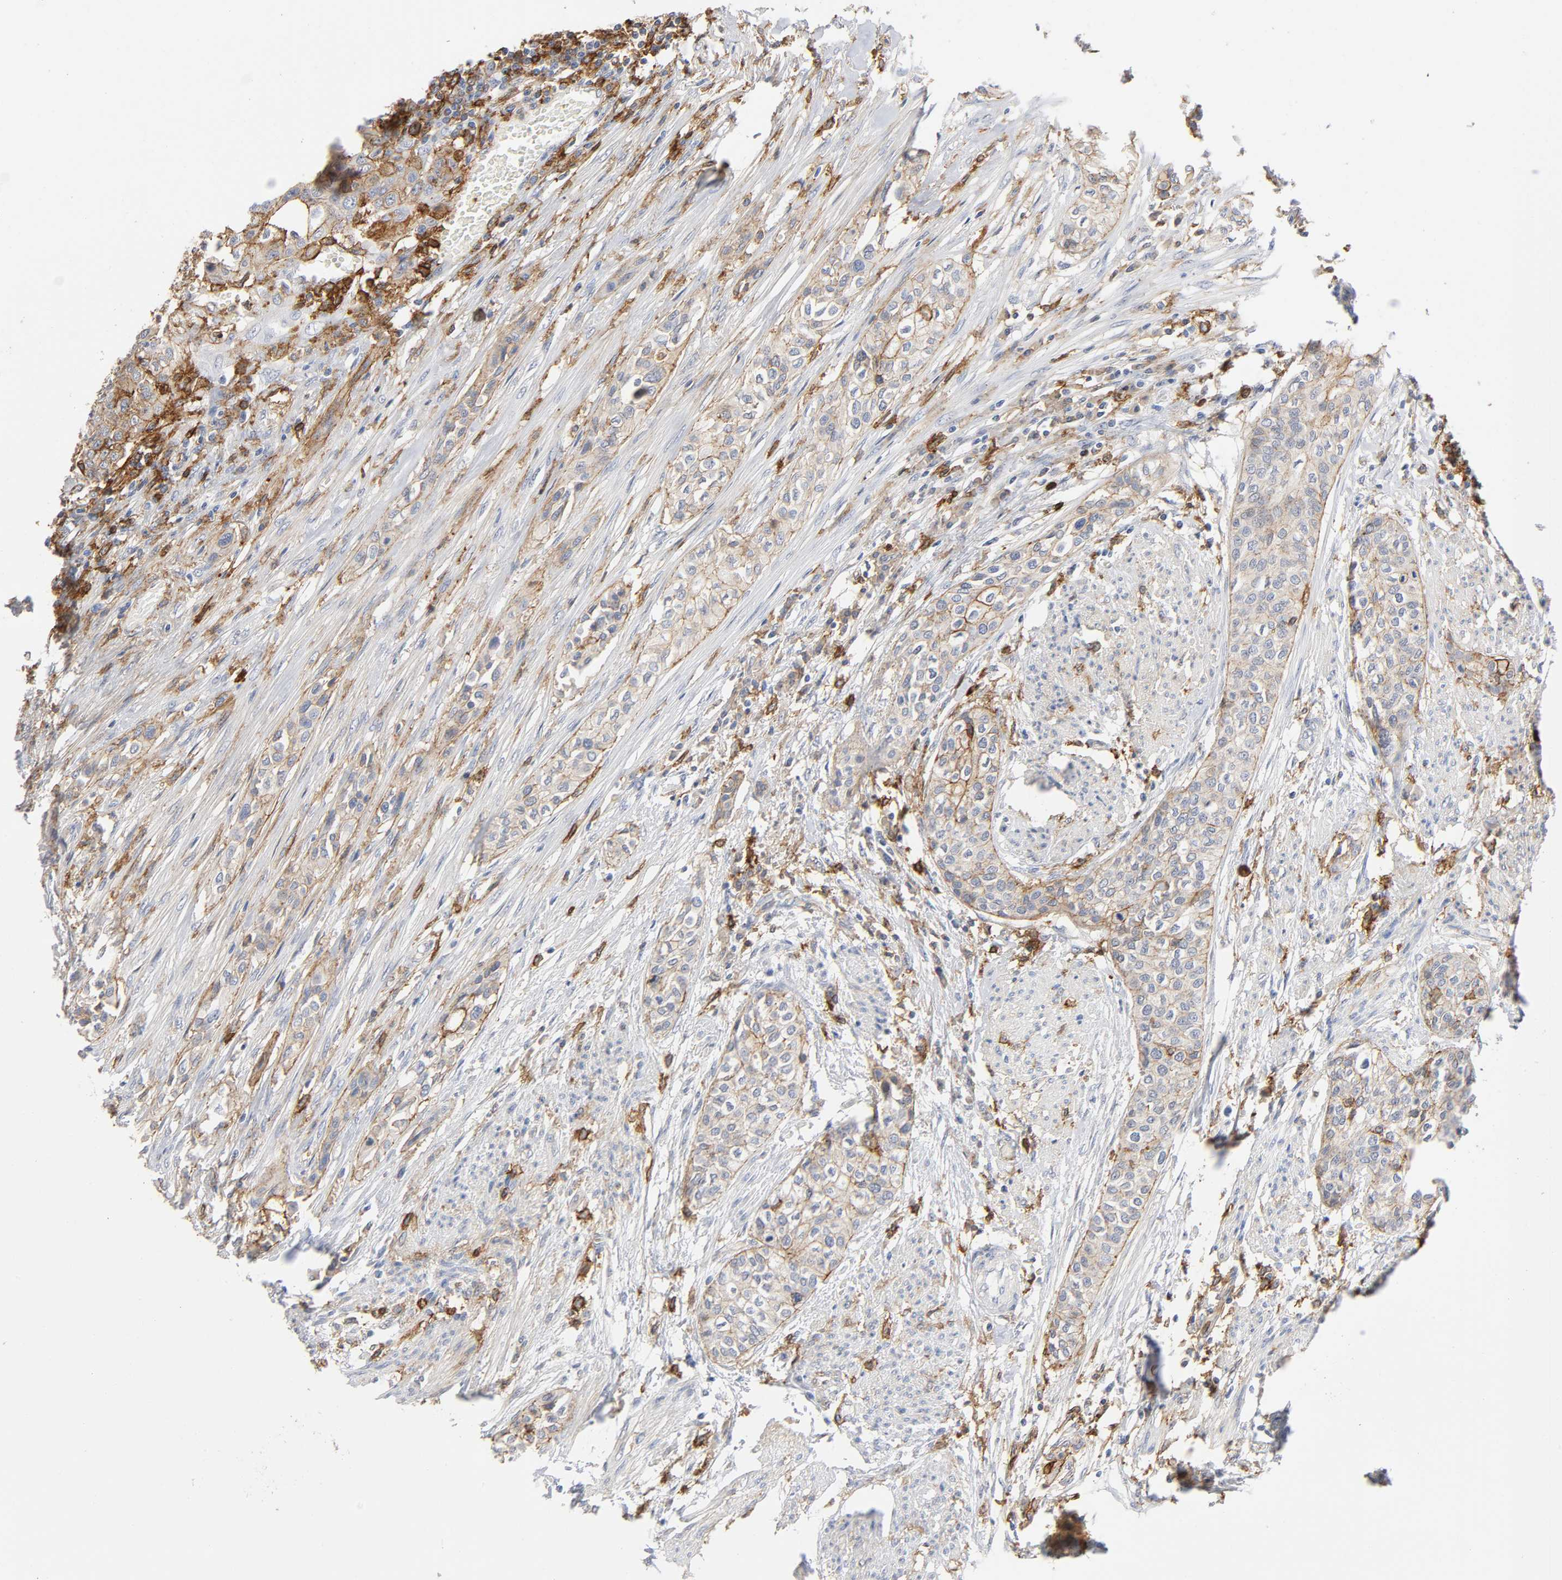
{"staining": {"intensity": "weak", "quantity": "25%-75%", "location": "cytoplasmic/membranous"}, "tissue": "urothelial cancer", "cell_type": "Tumor cells", "image_type": "cancer", "snomed": [{"axis": "morphology", "description": "Urothelial carcinoma, High grade"}, {"axis": "topography", "description": "Urinary bladder"}], "caption": "This micrograph demonstrates IHC staining of high-grade urothelial carcinoma, with low weak cytoplasmic/membranous staining in approximately 25%-75% of tumor cells.", "gene": "LYN", "patient": {"sex": "male", "age": 74}}